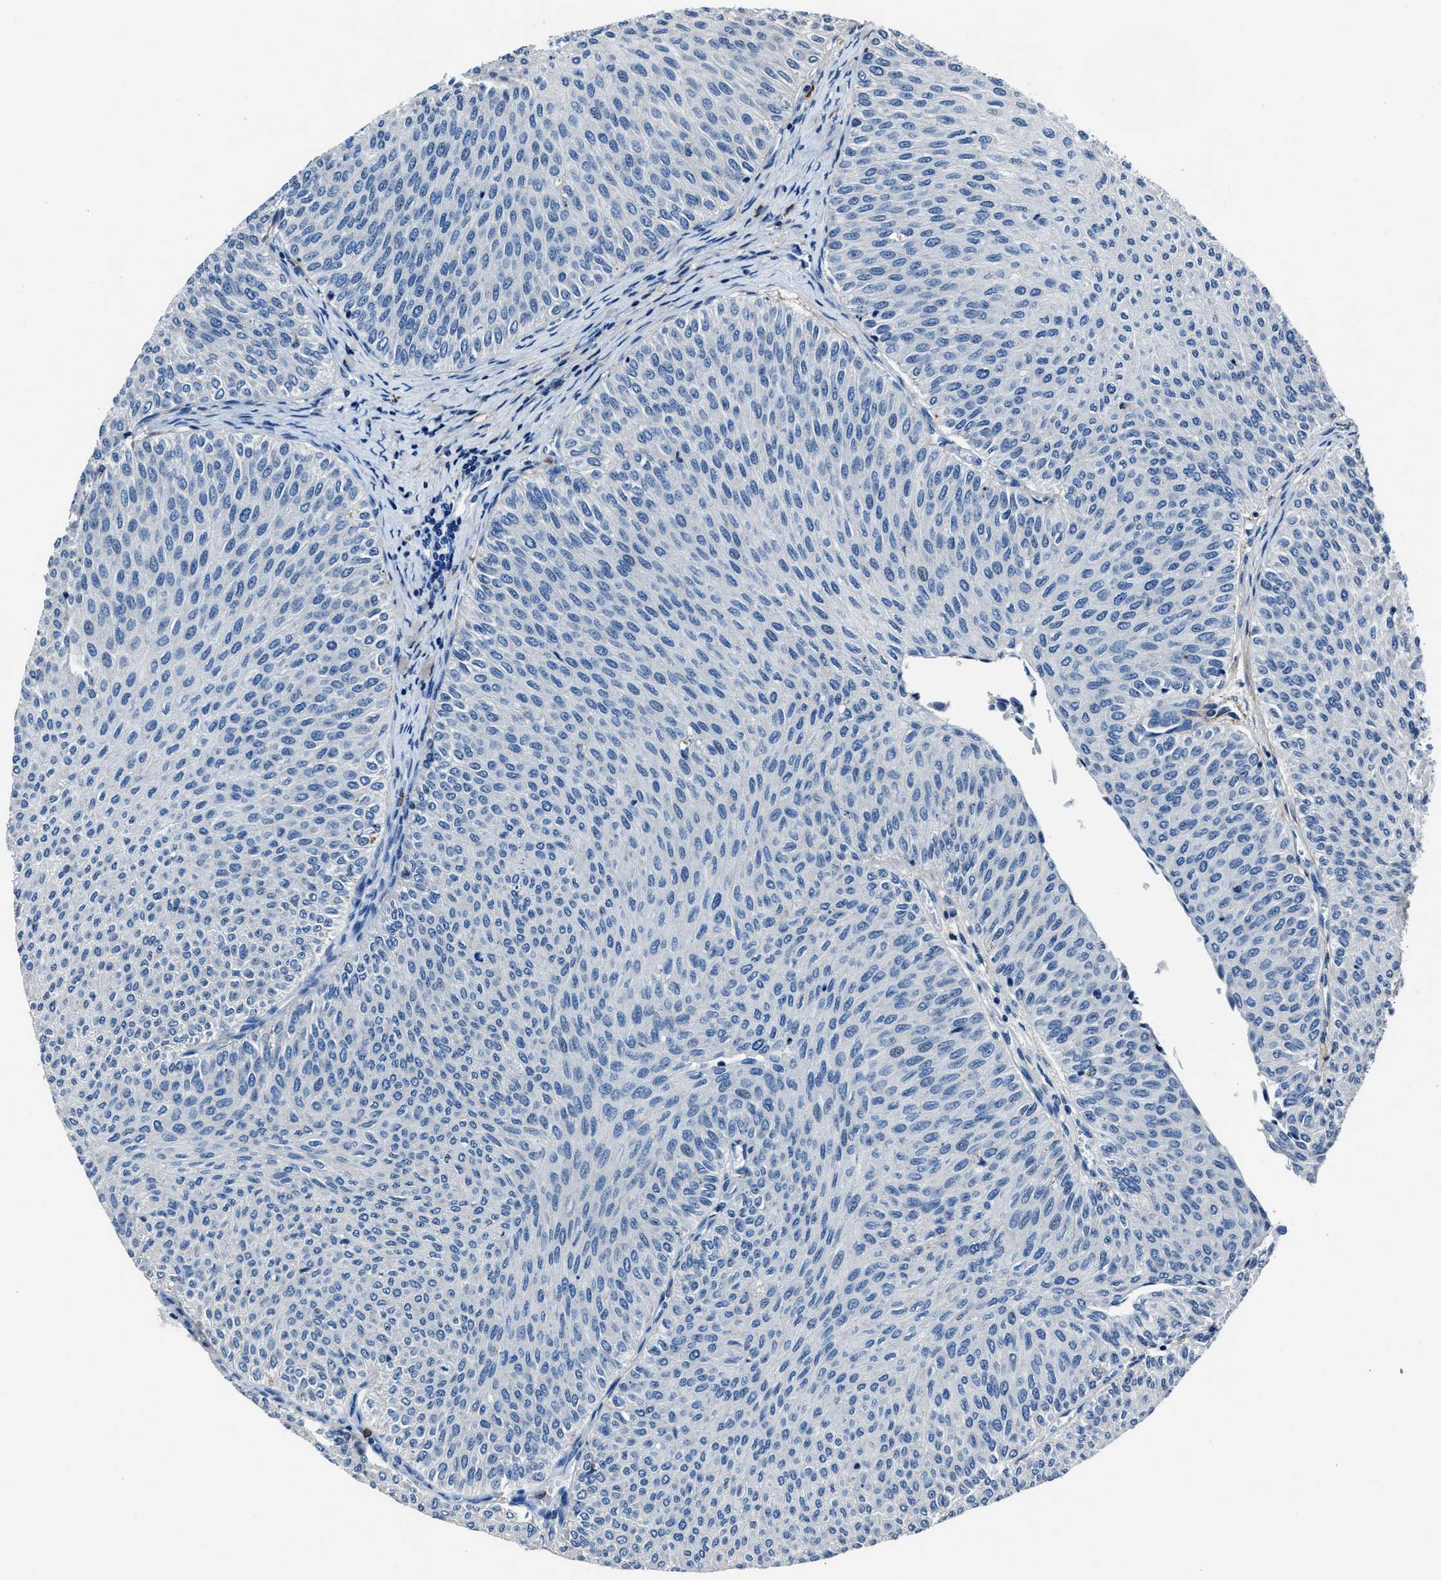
{"staining": {"intensity": "negative", "quantity": "none", "location": "none"}, "tissue": "urothelial cancer", "cell_type": "Tumor cells", "image_type": "cancer", "snomed": [{"axis": "morphology", "description": "Urothelial carcinoma, Low grade"}, {"axis": "topography", "description": "Urinary bladder"}], "caption": "Immunohistochemistry photomicrograph of human urothelial cancer stained for a protein (brown), which demonstrates no positivity in tumor cells. (DAB immunohistochemistry, high magnification).", "gene": "FGL2", "patient": {"sex": "male", "age": 78}}